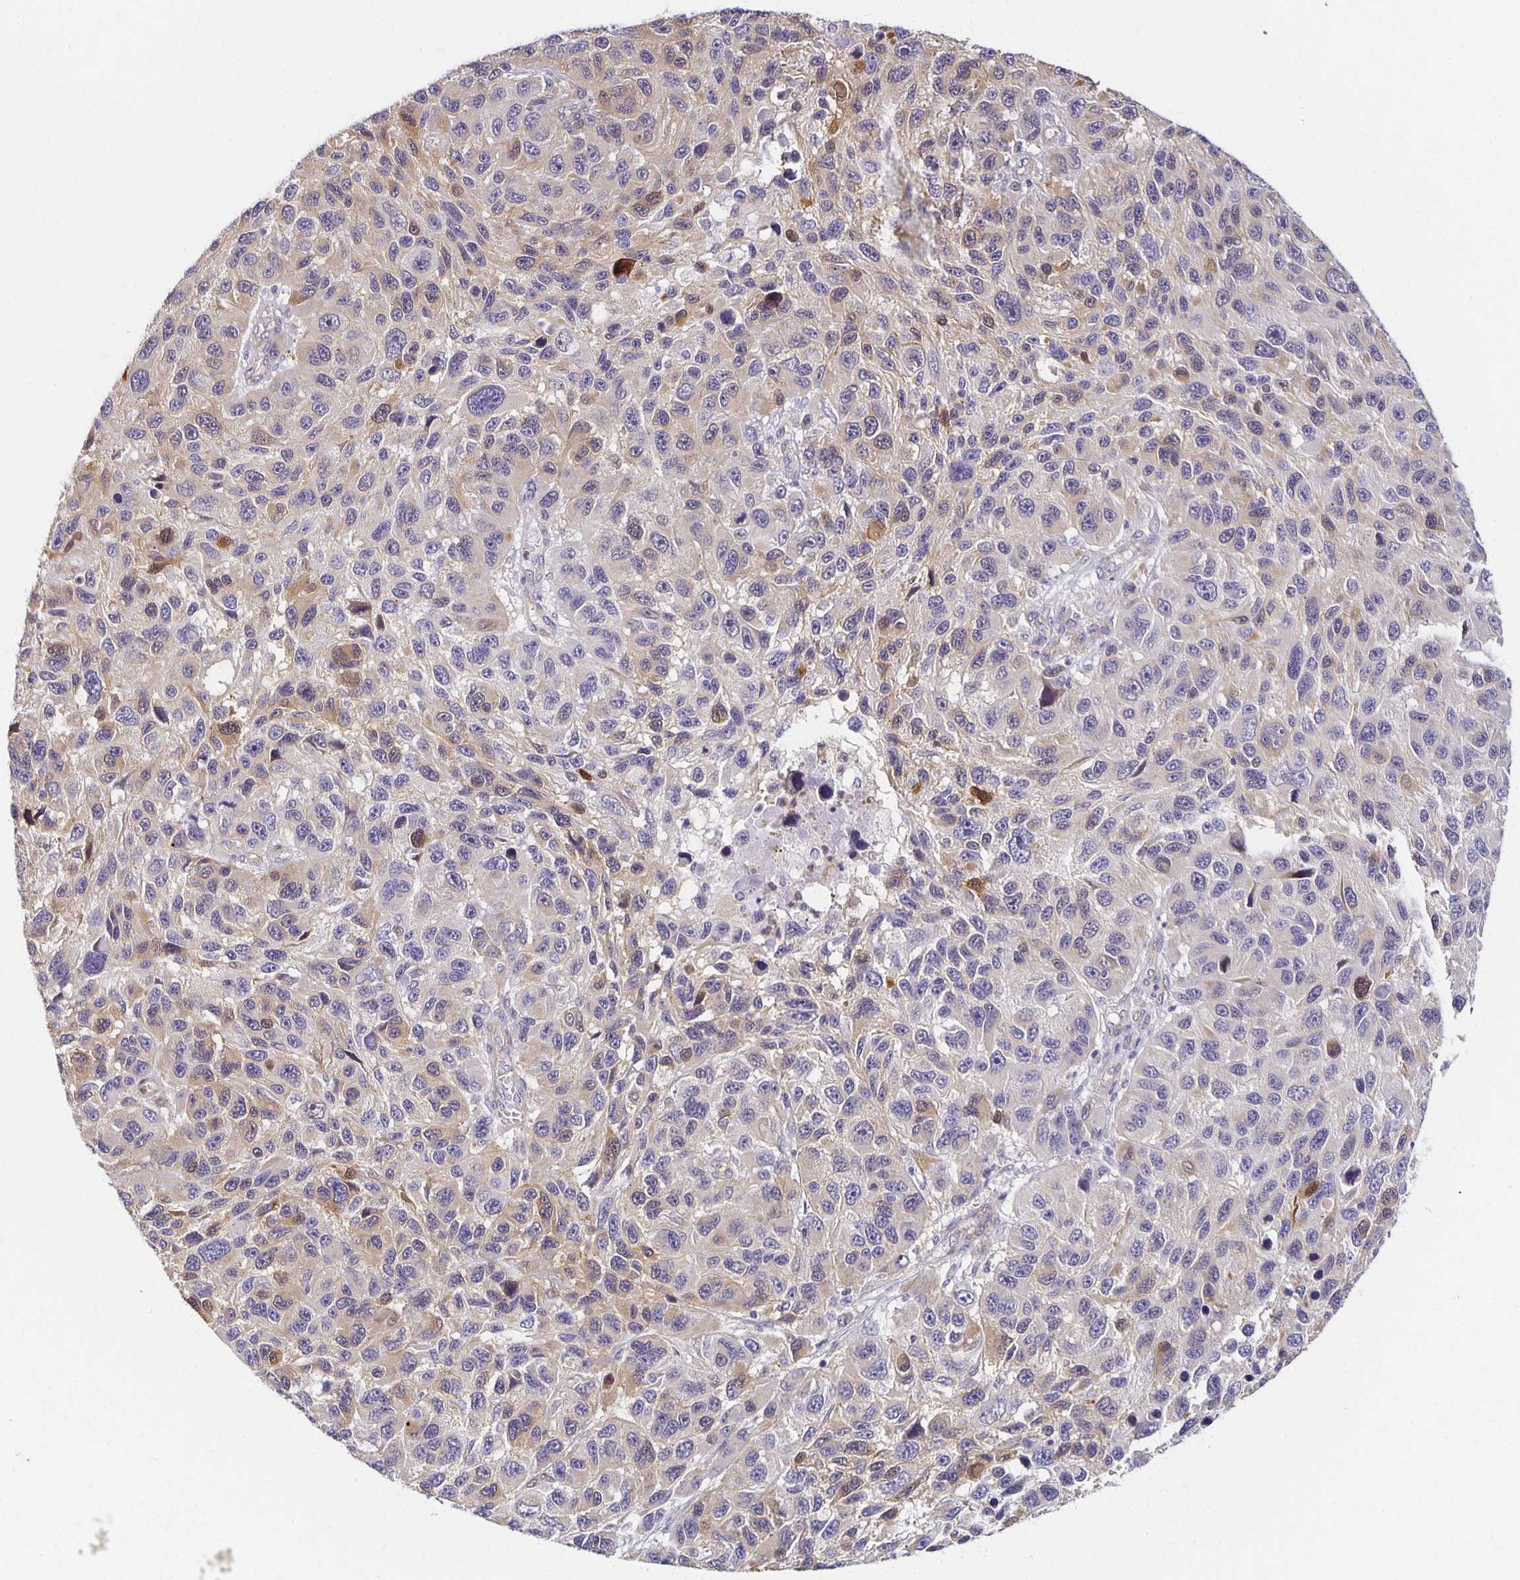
{"staining": {"intensity": "weak", "quantity": "<25%", "location": "cytoplasmic/membranous"}, "tissue": "melanoma", "cell_type": "Tumor cells", "image_type": "cancer", "snomed": [{"axis": "morphology", "description": "Malignant melanoma, NOS"}, {"axis": "topography", "description": "Skin"}], "caption": "There is no significant expression in tumor cells of melanoma. (Brightfield microscopy of DAB IHC at high magnification).", "gene": "SORL1", "patient": {"sex": "male", "age": 53}}